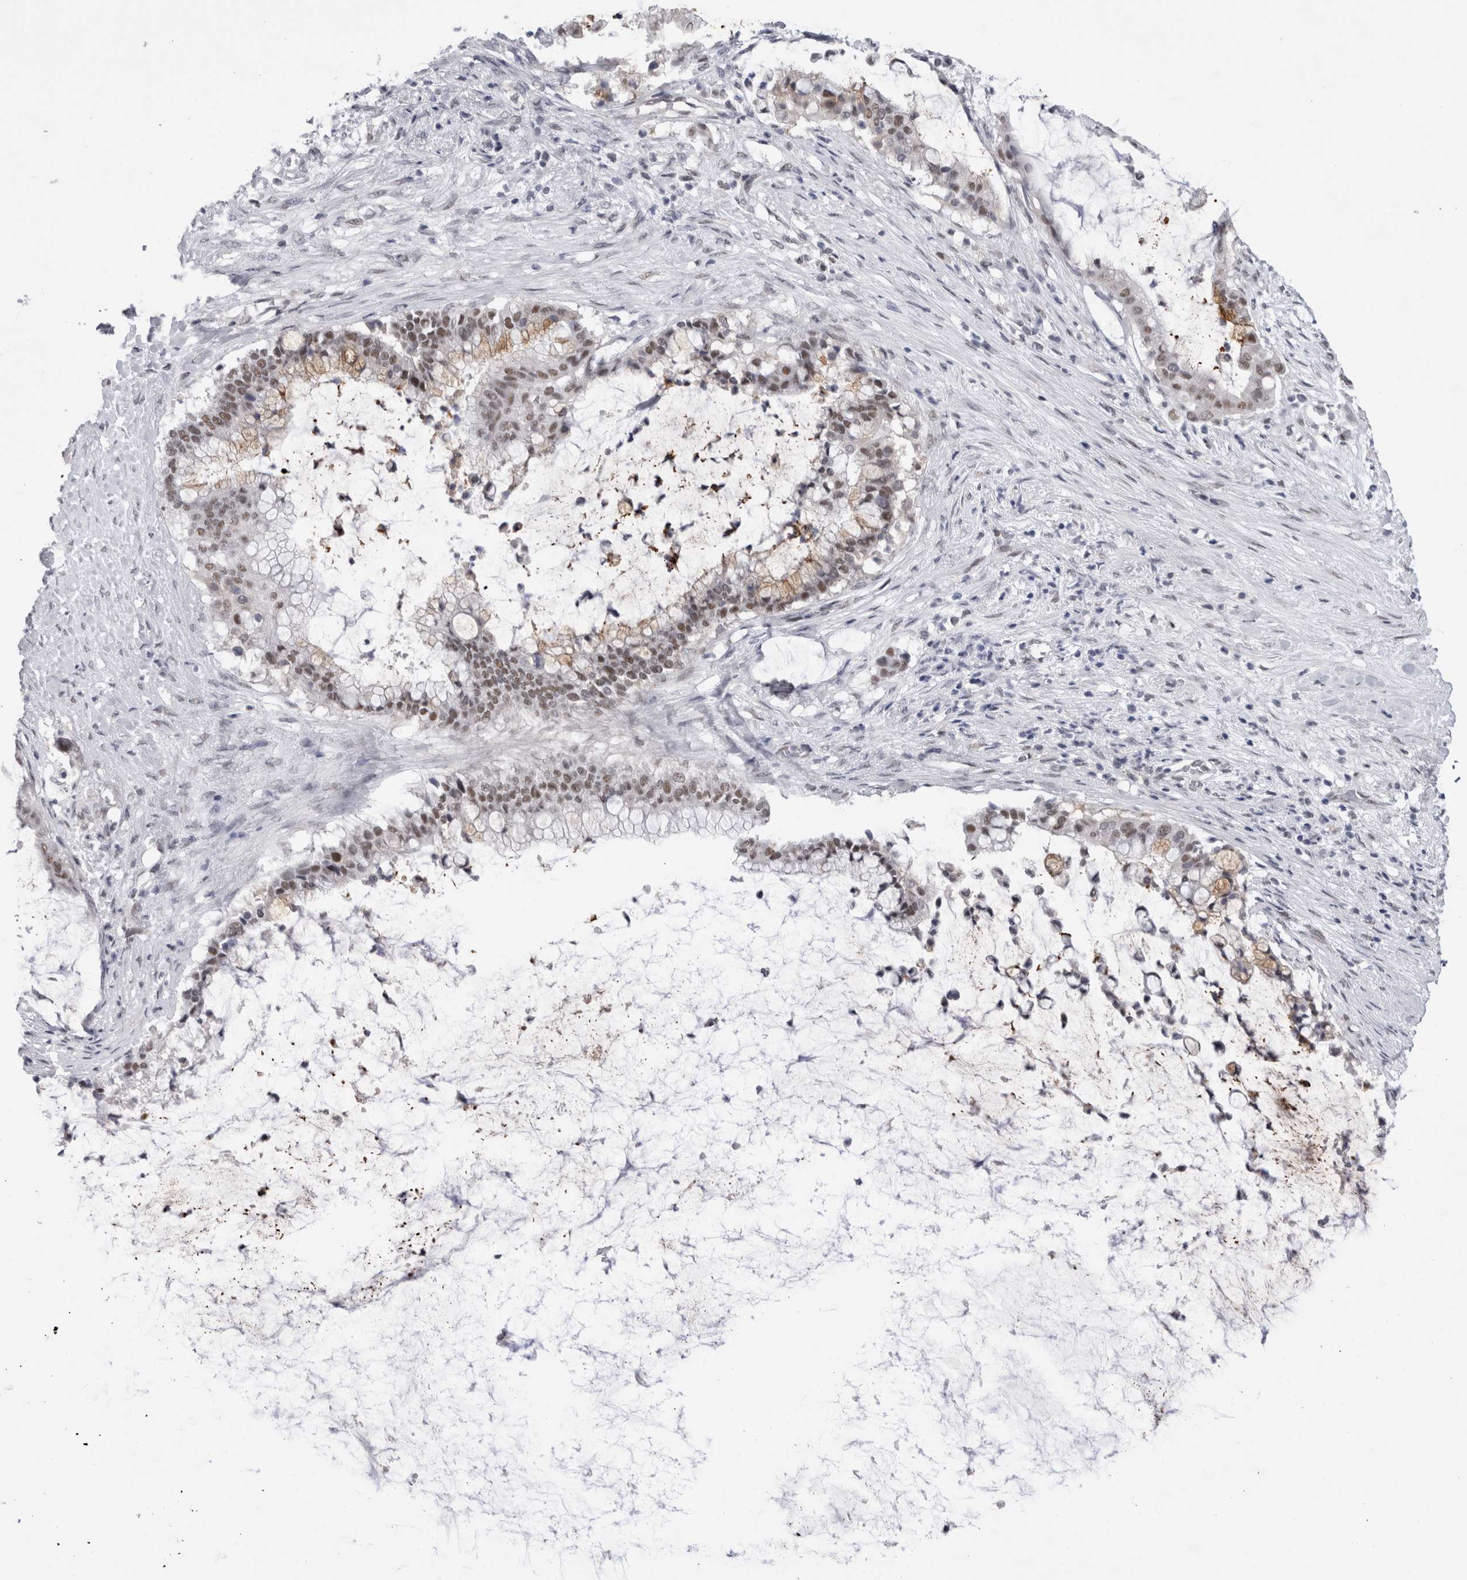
{"staining": {"intensity": "moderate", "quantity": "25%-75%", "location": "nuclear"}, "tissue": "pancreatic cancer", "cell_type": "Tumor cells", "image_type": "cancer", "snomed": [{"axis": "morphology", "description": "Adenocarcinoma, NOS"}, {"axis": "topography", "description": "Pancreas"}], "caption": "Pancreatic adenocarcinoma stained for a protein demonstrates moderate nuclear positivity in tumor cells.", "gene": "API5", "patient": {"sex": "male", "age": 41}}